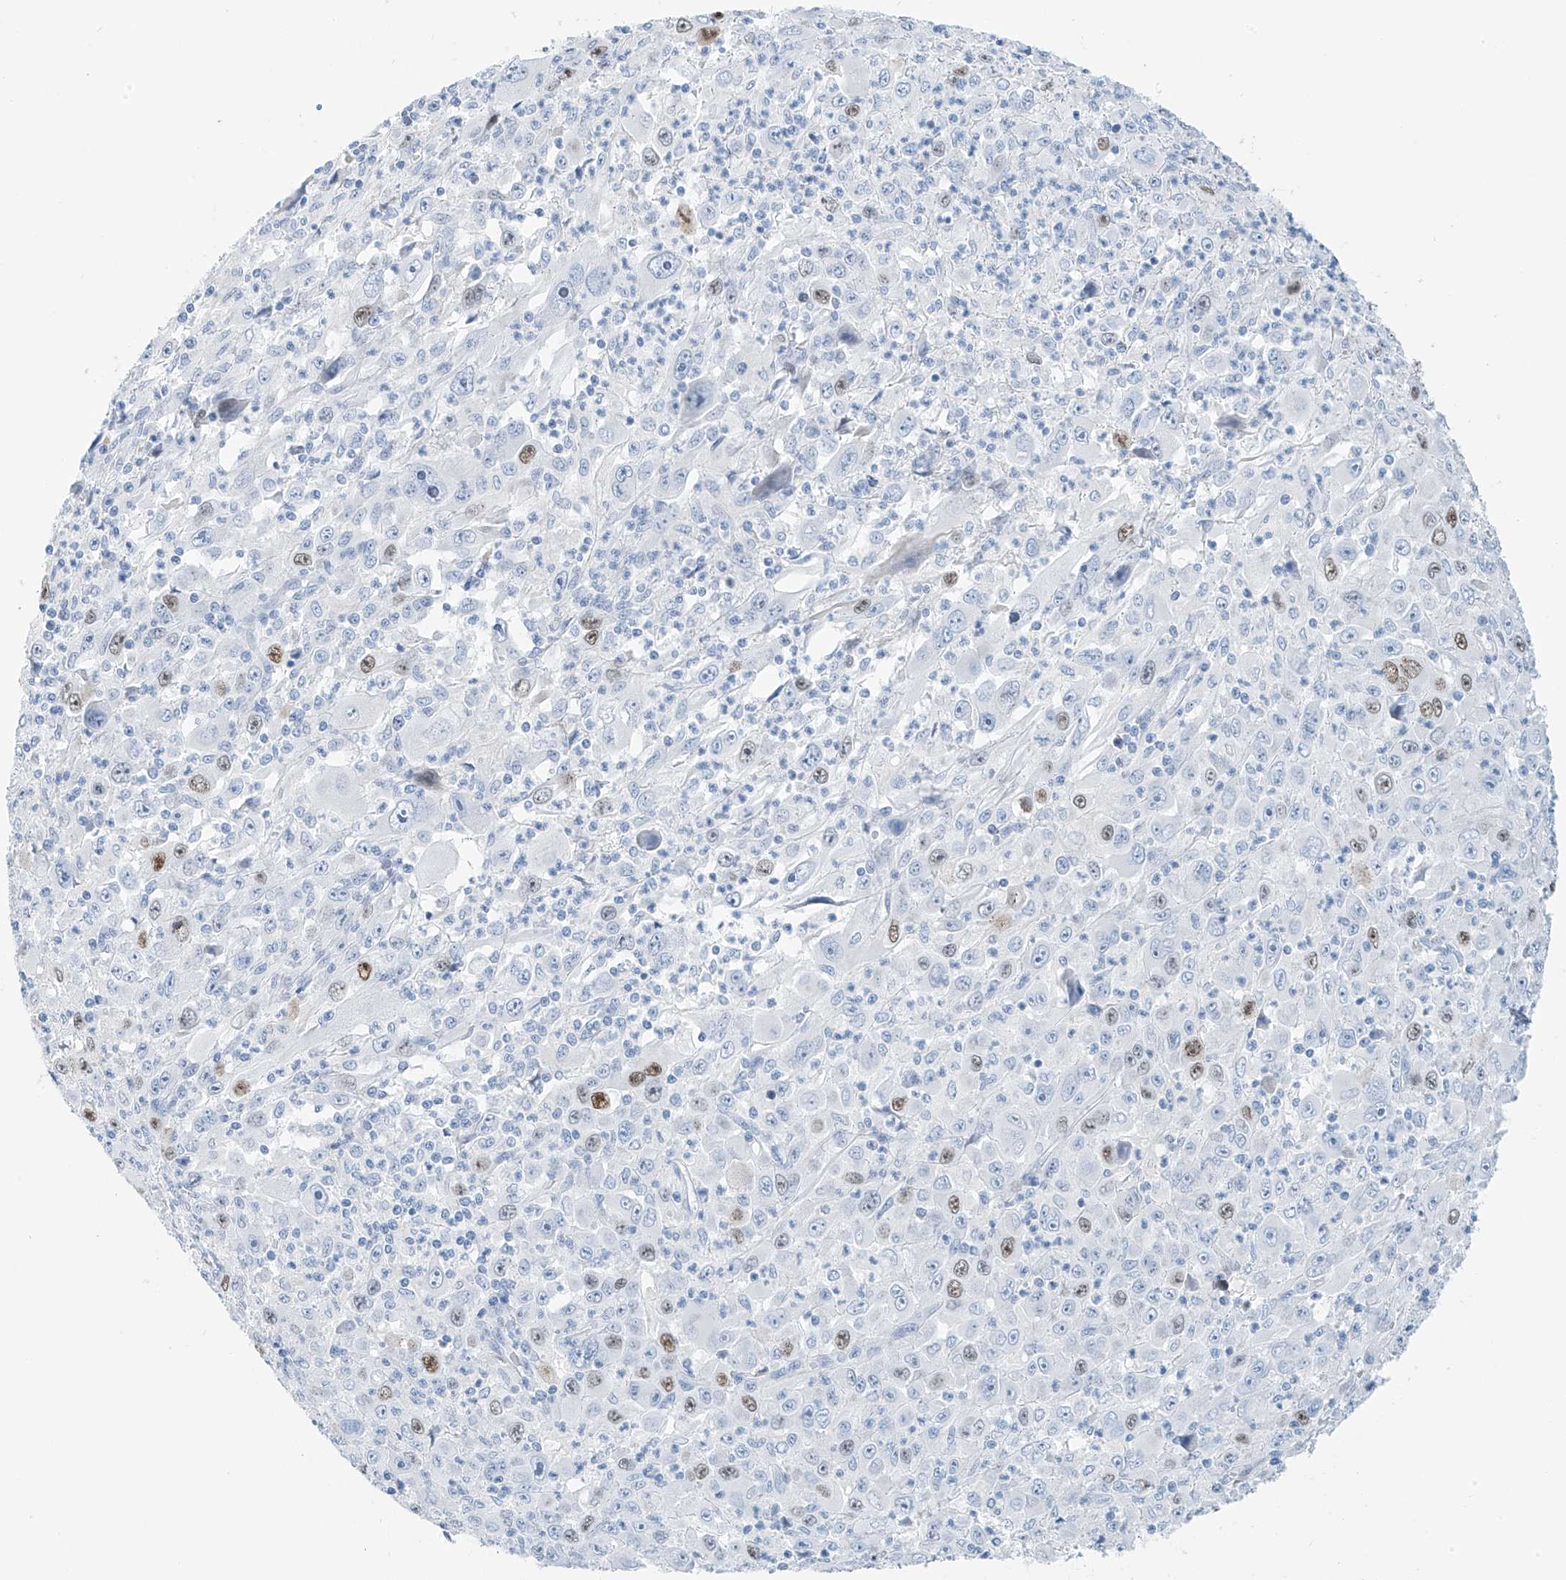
{"staining": {"intensity": "moderate", "quantity": "<25%", "location": "nuclear"}, "tissue": "melanoma", "cell_type": "Tumor cells", "image_type": "cancer", "snomed": [{"axis": "morphology", "description": "Malignant melanoma, Metastatic site"}, {"axis": "topography", "description": "Skin"}], "caption": "High-power microscopy captured an IHC photomicrograph of melanoma, revealing moderate nuclear staining in approximately <25% of tumor cells.", "gene": "SGO2", "patient": {"sex": "female", "age": 56}}